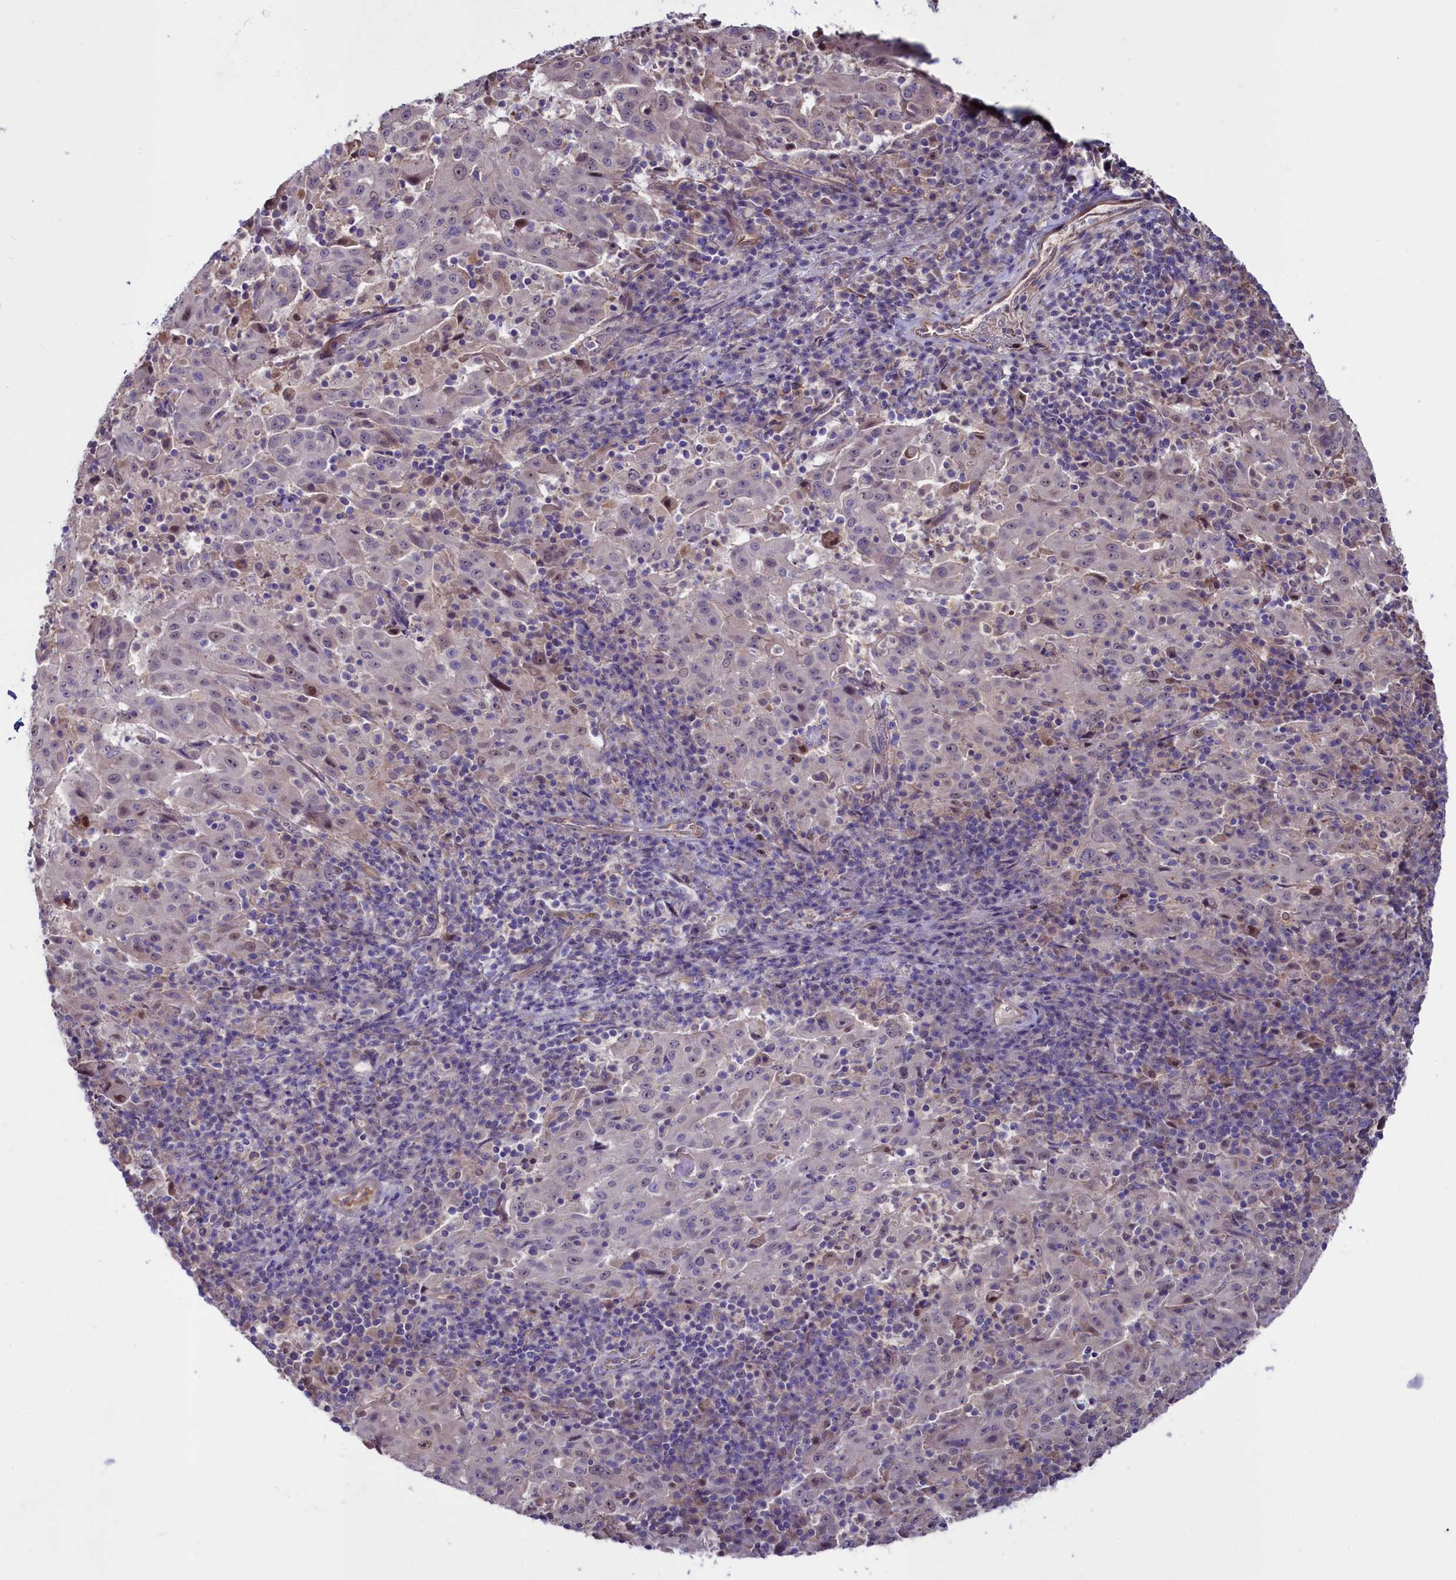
{"staining": {"intensity": "negative", "quantity": "none", "location": "none"}, "tissue": "pancreatic cancer", "cell_type": "Tumor cells", "image_type": "cancer", "snomed": [{"axis": "morphology", "description": "Adenocarcinoma, NOS"}, {"axis": "topography", "description": "Pancreas"}], "caption": "IHC histopathology image of neoplastic tissue: pancreatic cancer (adenocarcinoma) stained with DAB exhibits no significant protein staining in tumor cells. (Stains: DAB (3,3'-diaminobenzidine) immunohistochemistry with hematoxylin counter stain, Microscopy: brightfield microscopy at high magnification).", "gene": "PDILT", "patient": {"sex": "male", "age": 63}}